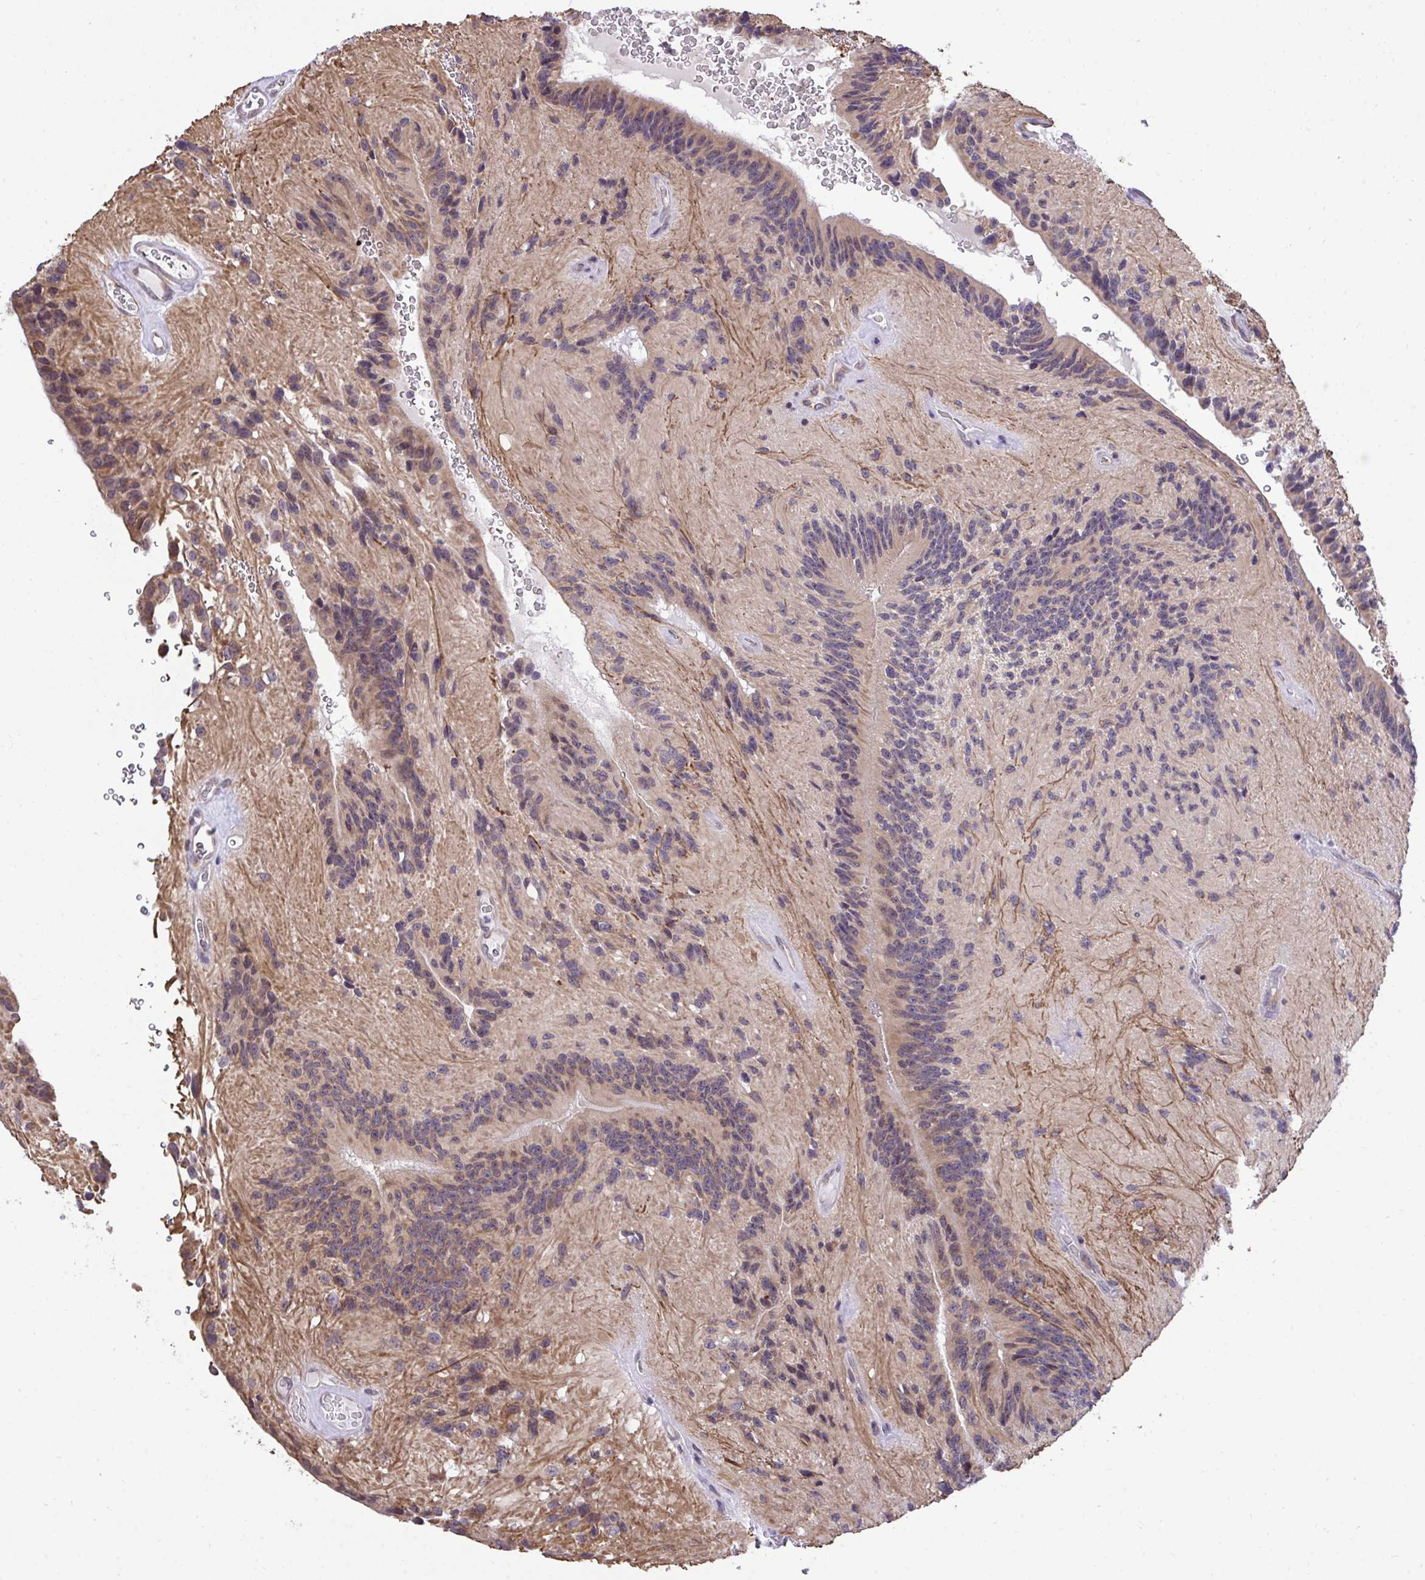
{"staining": {"intensity": "weak", "quantity": "25%-75%", "location": "cytoplasmic/membranous"}, "tissue": "glioma", "cell_type": "Tumor cells", "image_type": "cancer", "snomed": [{"axis": "morphology", "description": "Glioma, malignant, Low grade"}, {"axis": "topography", "description": "Brain"}], "caption": "About 25%-75% of tumor cells in human glioma reveal weak cytoplasmic/membranous protein expression as visualized by brown immunohistochemical staining.", "gene": "RPS15", "patient": {"sex": "male", "age": 31}}